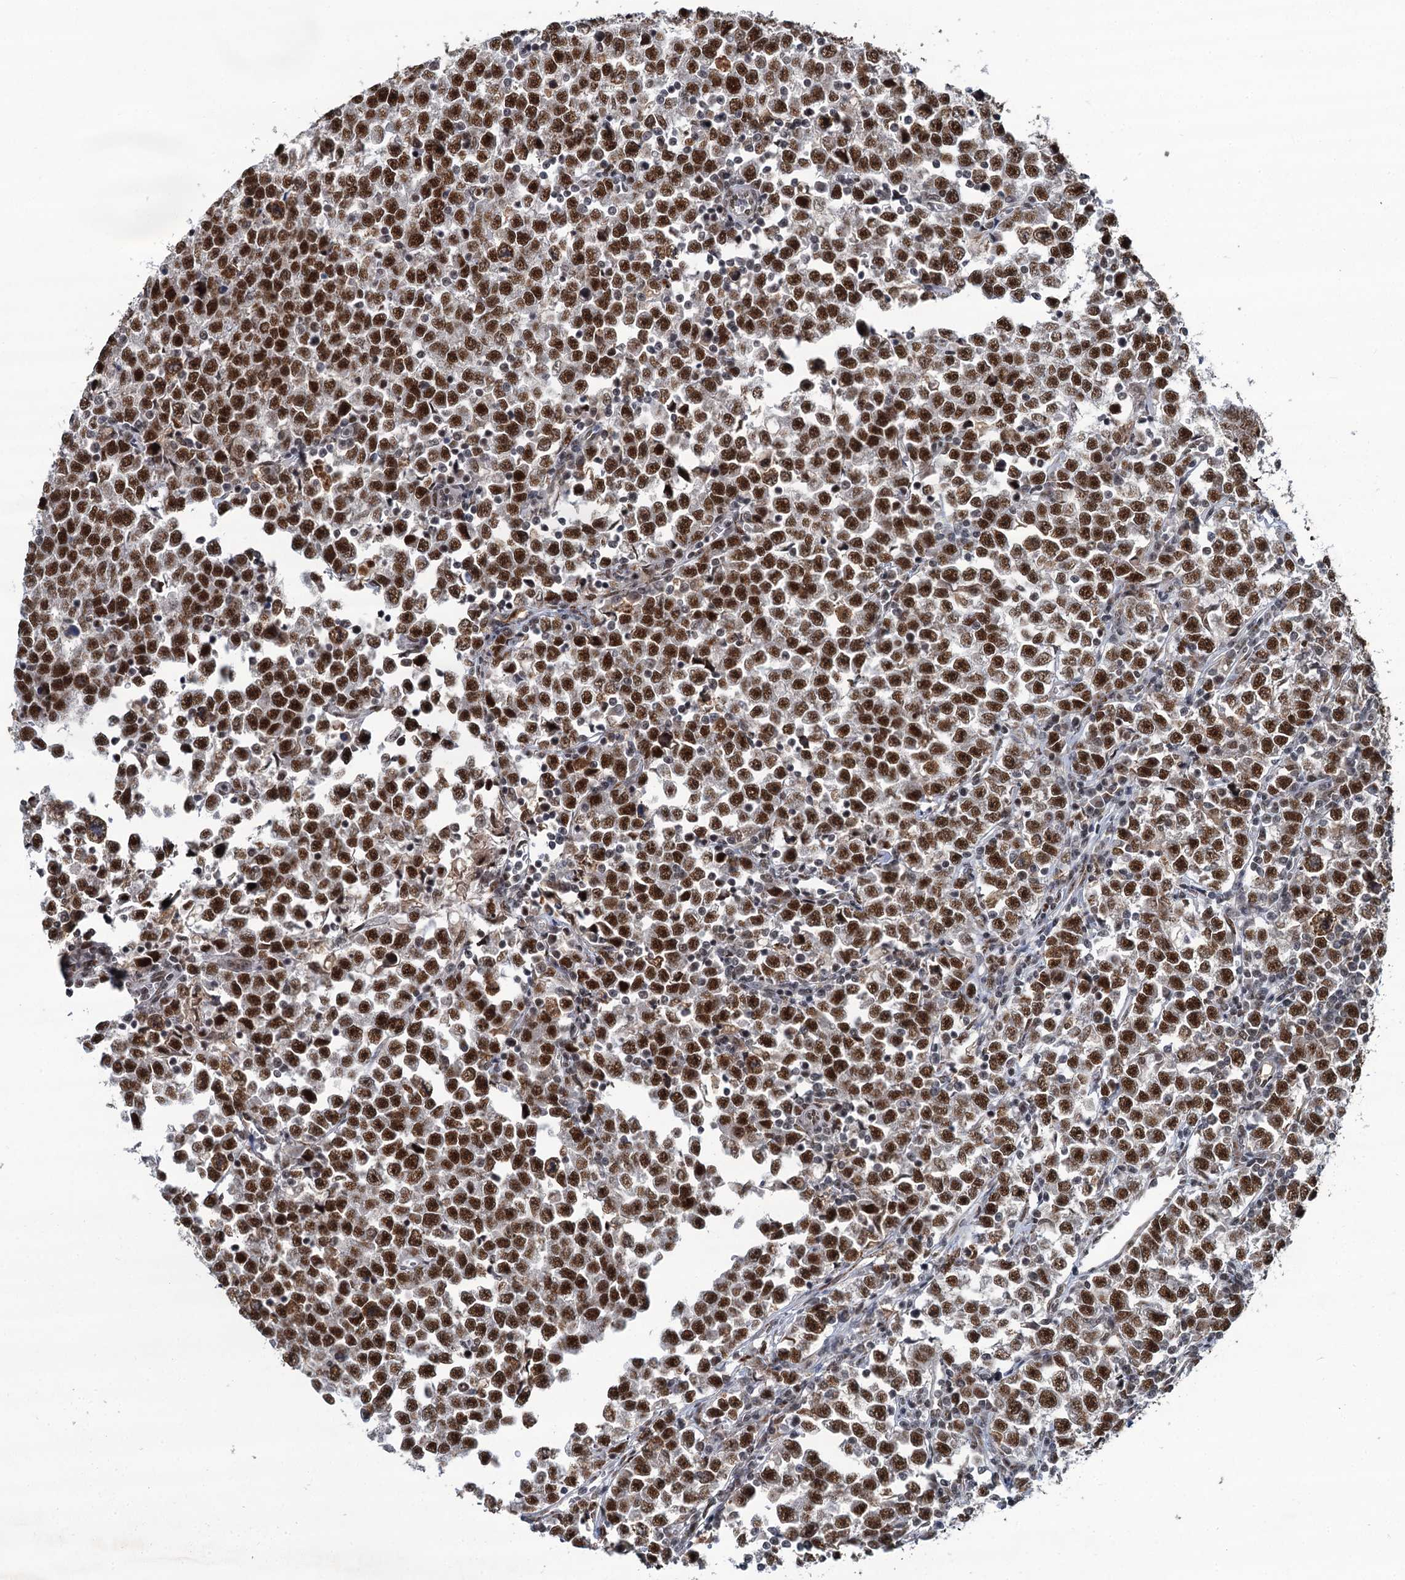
{"staining": {"intensity": "strong", "quantity": ">75%", "location": "nuclear"}, "tissue": "testis cancer", "cell_type": "Tumor cells", "image_type": "cancer", "snomed": [{"axis": "morphology", "description": "Normal tissue, NOS"}, {"axis": "morphology", "description": "Seminoma, NOS"}, {"axis": "topography", "description": "Testis"}], "caption": "Immunohistochemical staining of testis cancer (seminoma) demonstrates high levels of strong nuclear protein expression in about >75% of tumor cells.", "gene": "PPHLN1", "patient": {"sex": "male", "age": 43}}